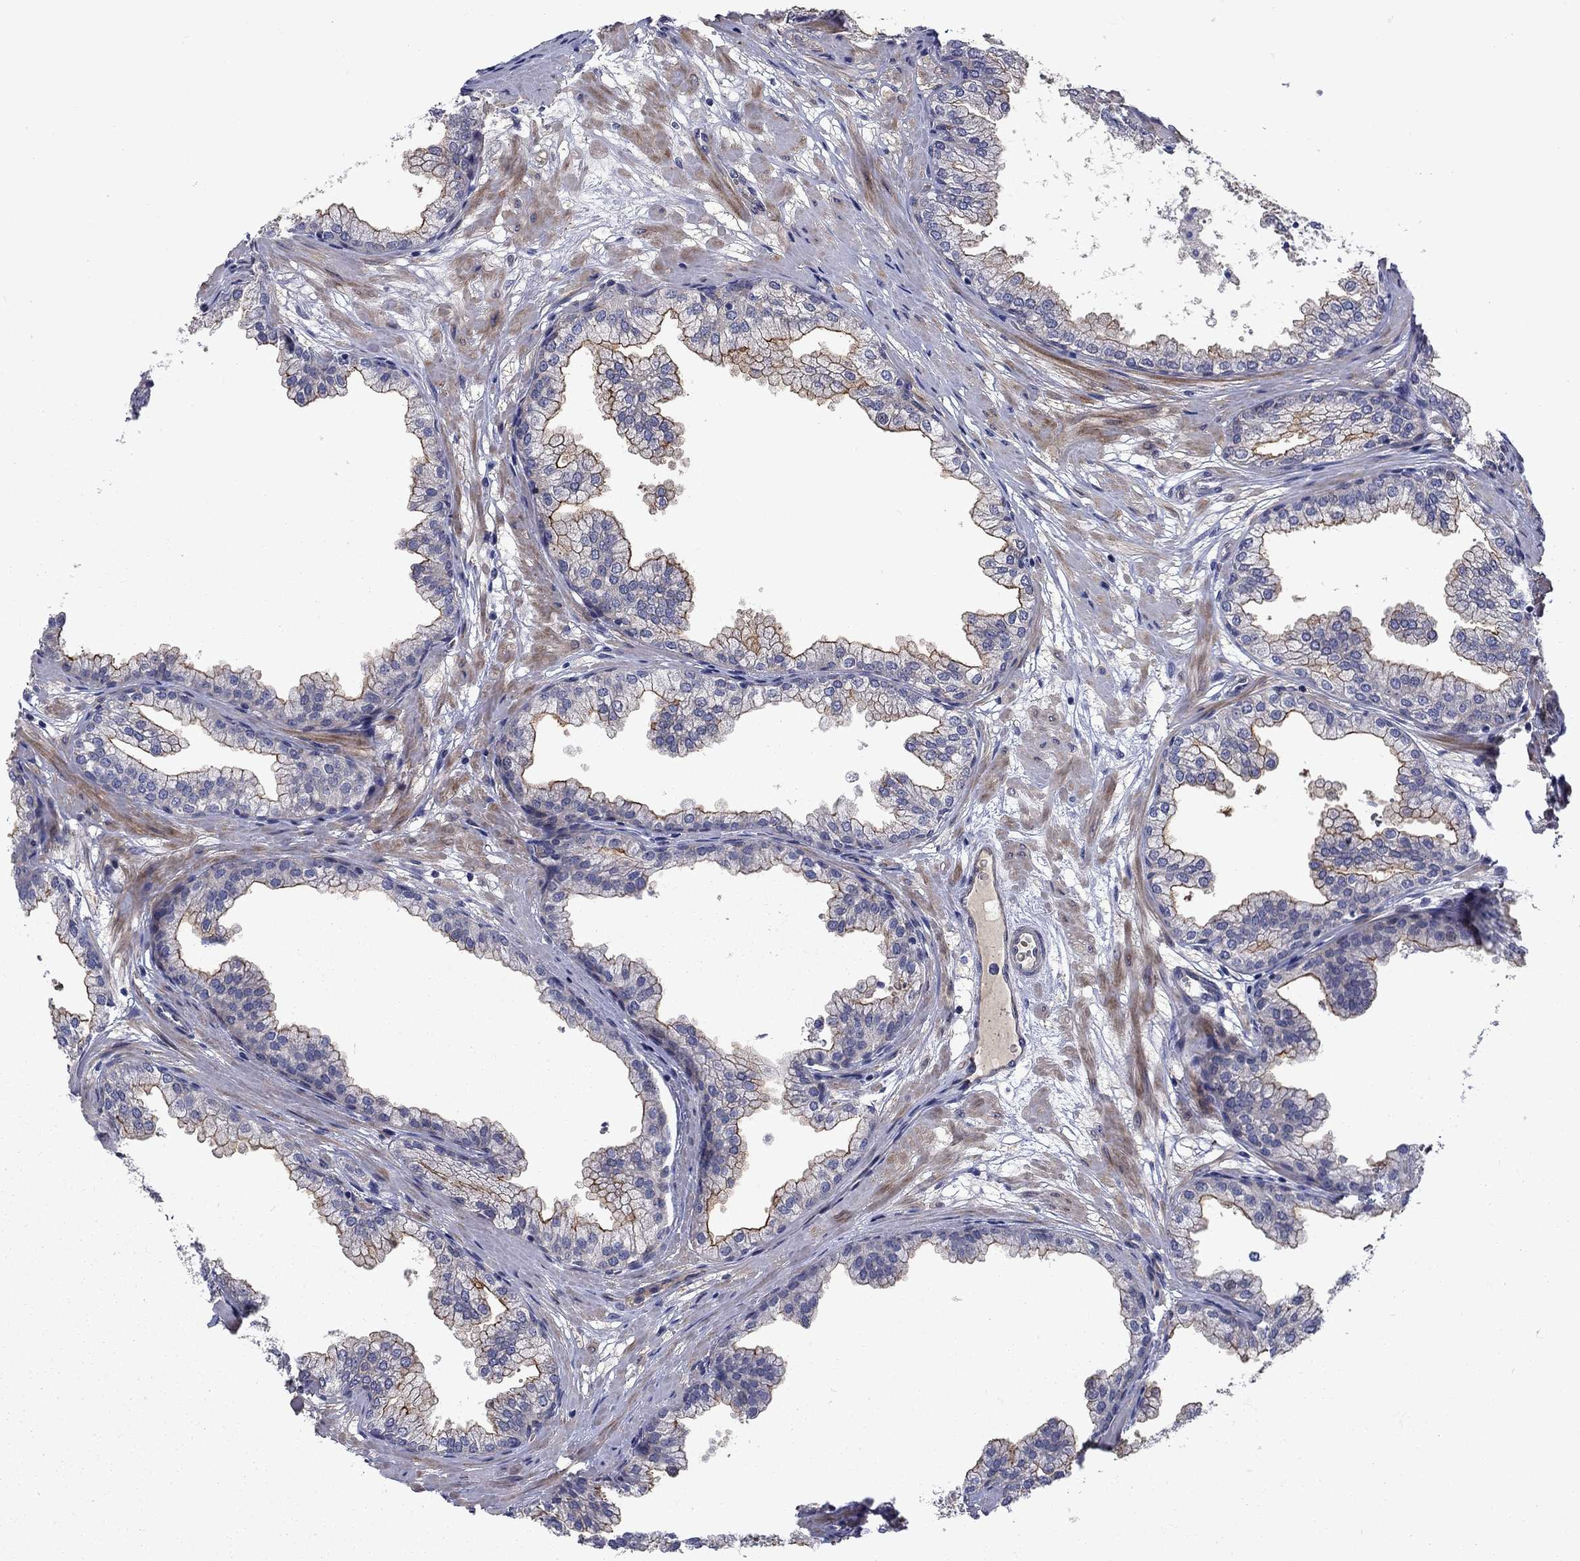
{"staining": {"intensity": "moderate", "quantity": "25%-75%", "location": "cytoplasmic/membranous"}, "tissue": "prostate", "cell_type": "Glandular cells", "image_type": "normal", "snomed": [{"axis": "morphology", "description": "Normal tissue, NOS"}, {"axis": "topography", "description": "Prostate"}], "caption": "Protein expression analysis of normal human prostate reveals moderate cytoplasmic/membranous positivity in about 25%-75% of glandular cells. The protein of interest is shown in brown color, while the nuclei are stained blue.", "gene": "SLC1A1", "patient": {"sex": "male", "age": 37}}